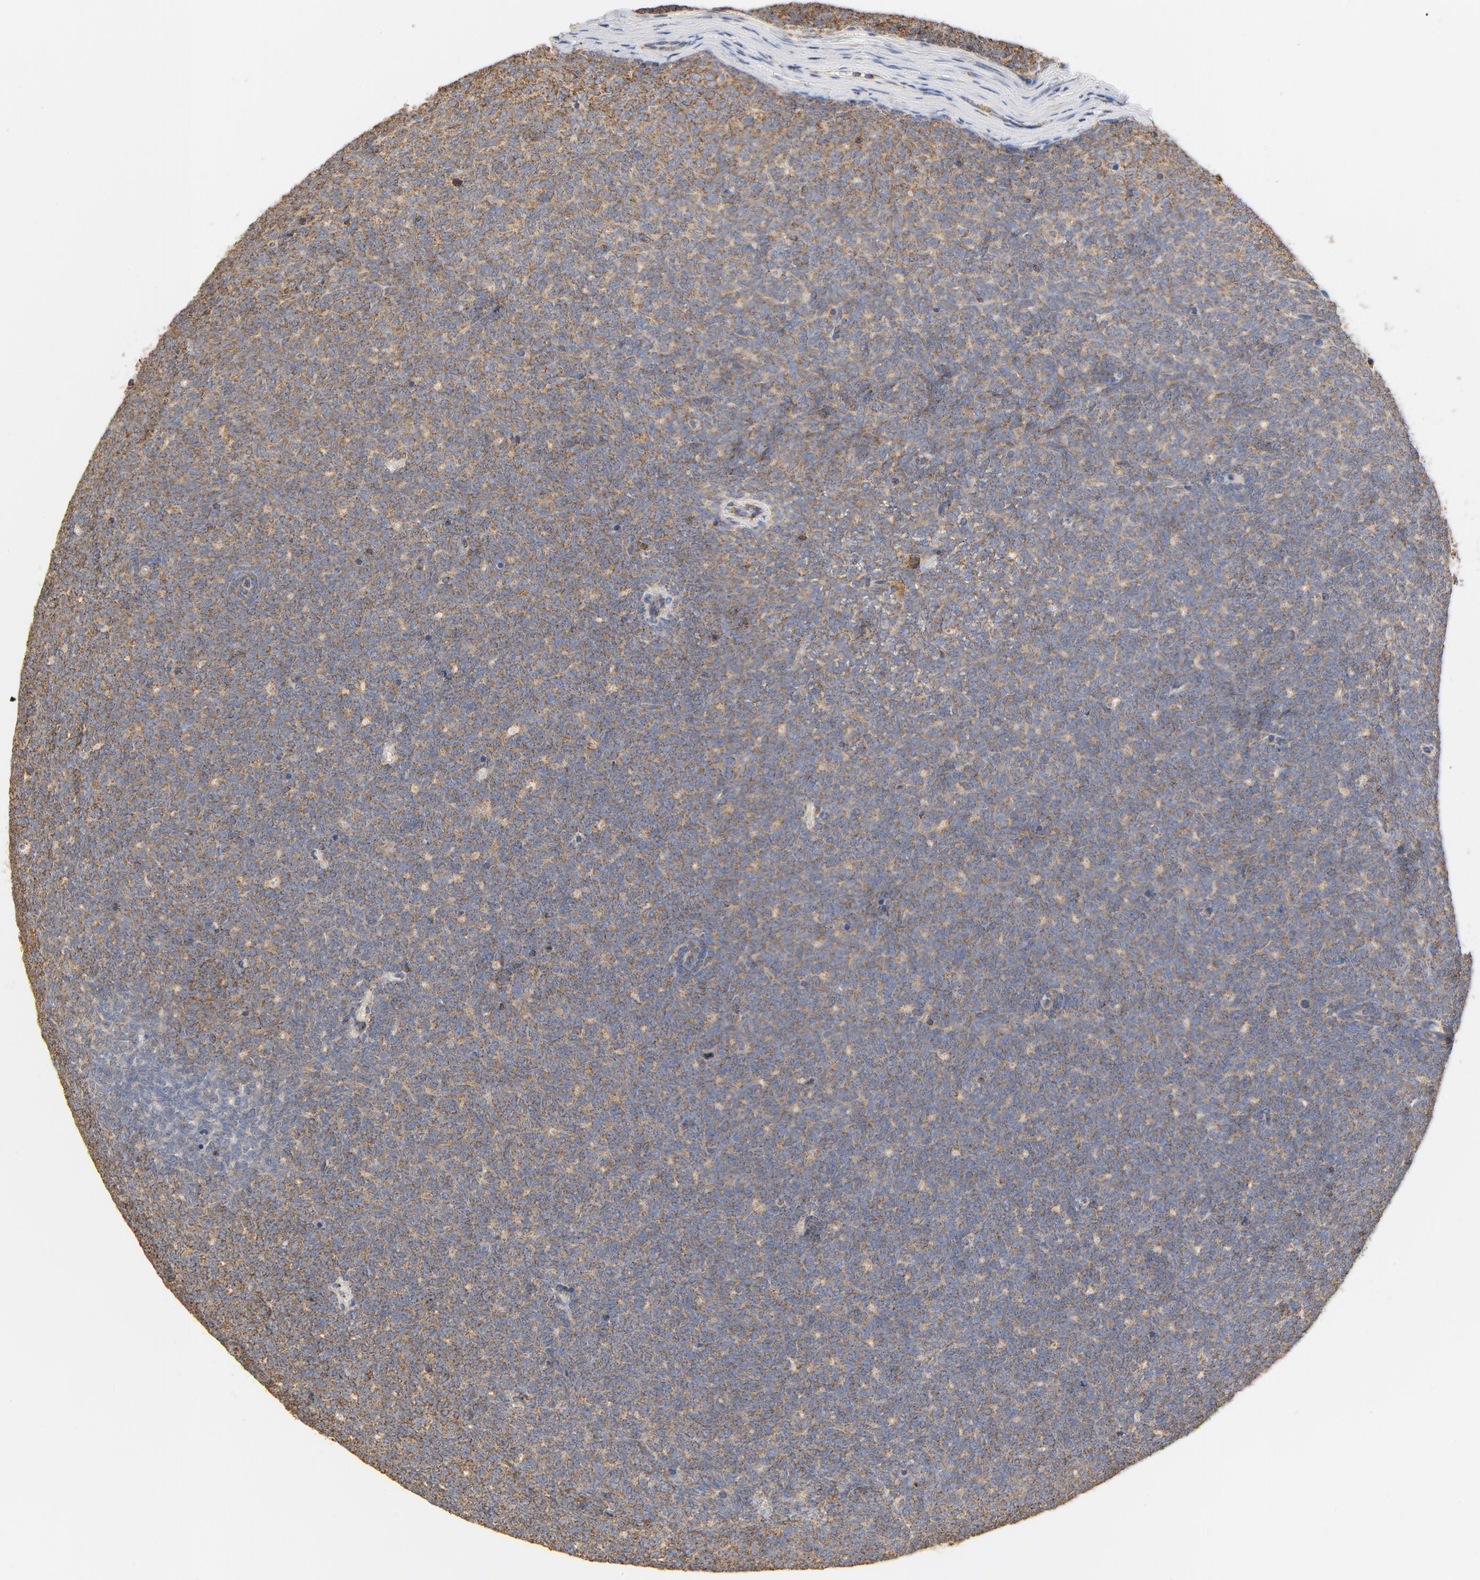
{"staining": {"intensity": "weak", "quantity": ">75%", "location": "cytoplasmic/membranous"}, "tissue": "renal cancer", "cell_type": "Tumor cells", "image_type": "cancer", "snomed": [{"axis": "morphology", "description": "Neoplasm, malignant, NOS"}, {"axis": "topography", "description": "Kidney"}], "caption": "Renal malignant neoplasm was stained to show a protein in brown. There is low levels of weak cytoplasmic/membranous staining in about >75% of tumor cells. Immunohistochemistry stains the protein in brown and the nuclei are stained blue.", "gene": "COX4I1", "patient": {"sex": "male", "age": 28}}